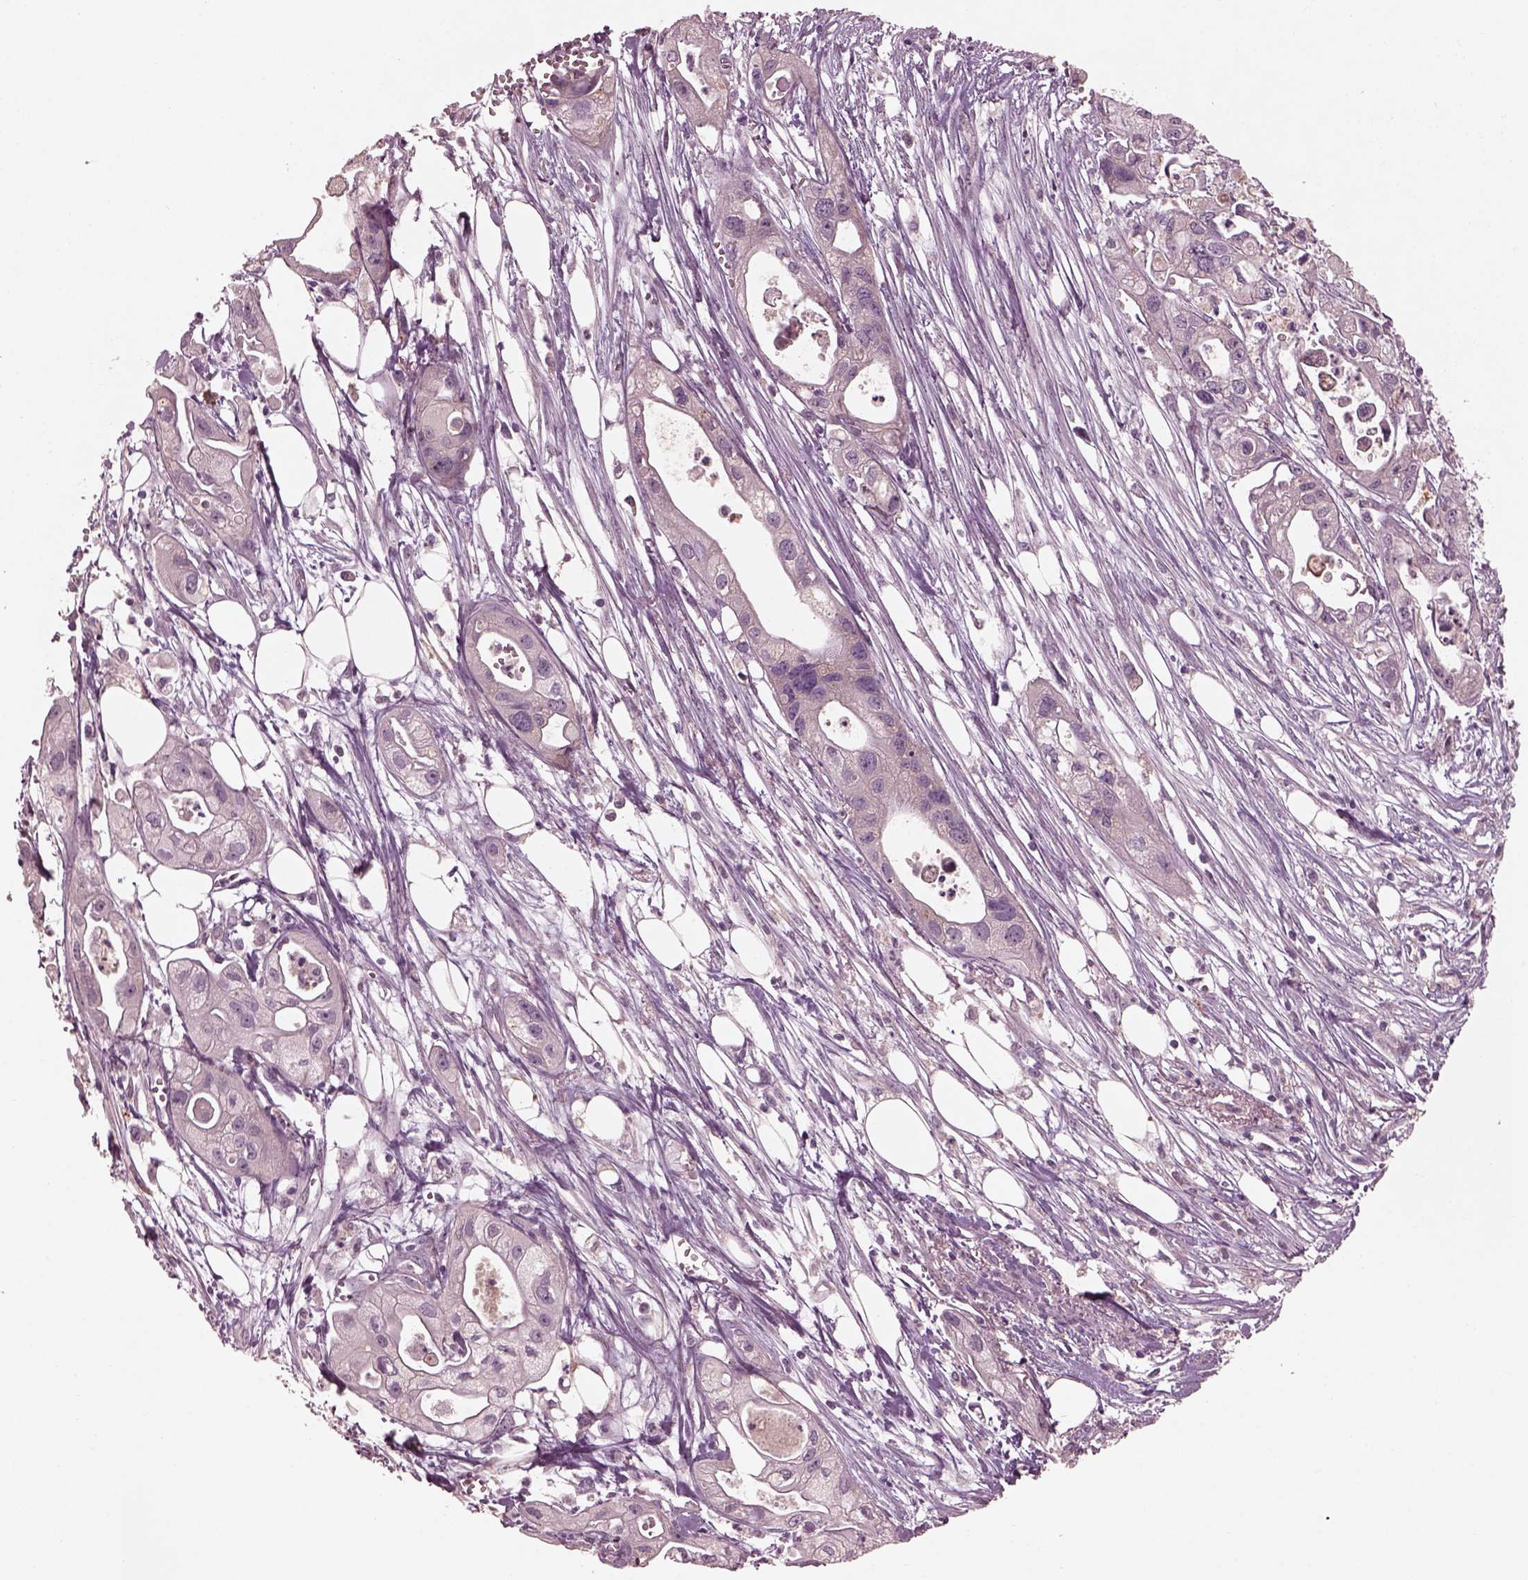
{"staining": {"intensity": "negative", "quantity": "none", "location": "none"}, "tissue": "pancreatic cancer", "cell_type": "Tumor cells", "image_type": "cancer", "snomed": [{"axis": "morphology", "description": "Adenocarcinoma, NOS"}, {"axis": "topography", "description": "Pancreas"}], "caption": "This is an immunohistochemistry (IHC) image of pancreatic cancer (adenocarcinoma). There is no expression in tumor cells.", "gene": "VWA5B1", "patient": {"sex": "male", "age": 70}}